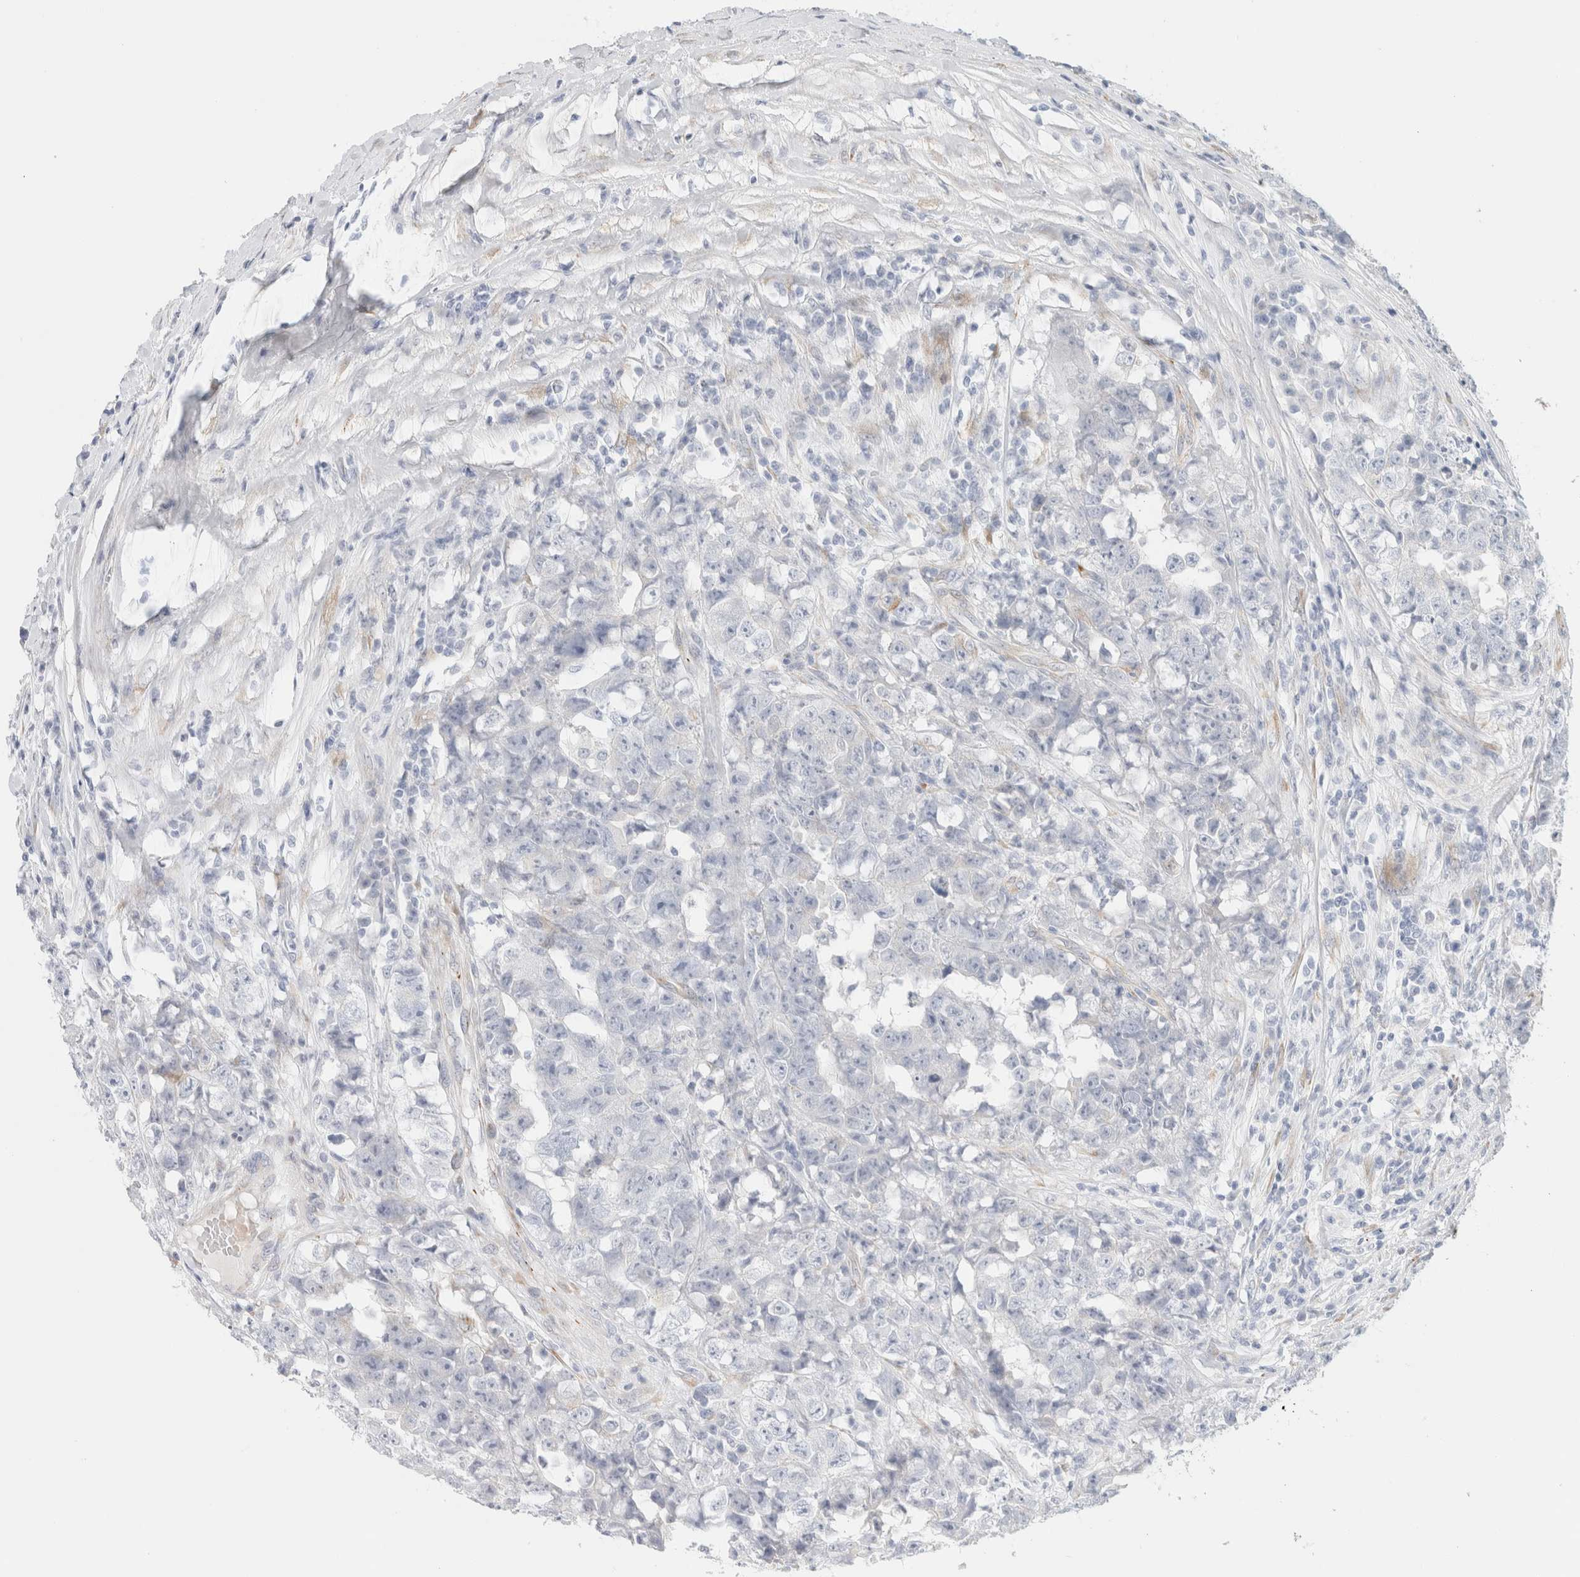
{"staining": {"intensity": "negative", "quantity": "none", "location": "none"}, "tissue": "testis cancer", "cell_type": "Tumor cells", "image_type": "cancer", "snomed": [{"axis": "morphology", "description": "Carcinoma, Embryonal, NOS"}, {"axis": "topography", "description": "Testis"}], "caption": "Immunohistochemistry image of neoplastic tissue: testis cancer (embryonal carcinoma) stained with DAB exhibits no significant protein staining in tumor cells.", "gene": "RTN4", "patient": {"sex": "male", "age": 25}}